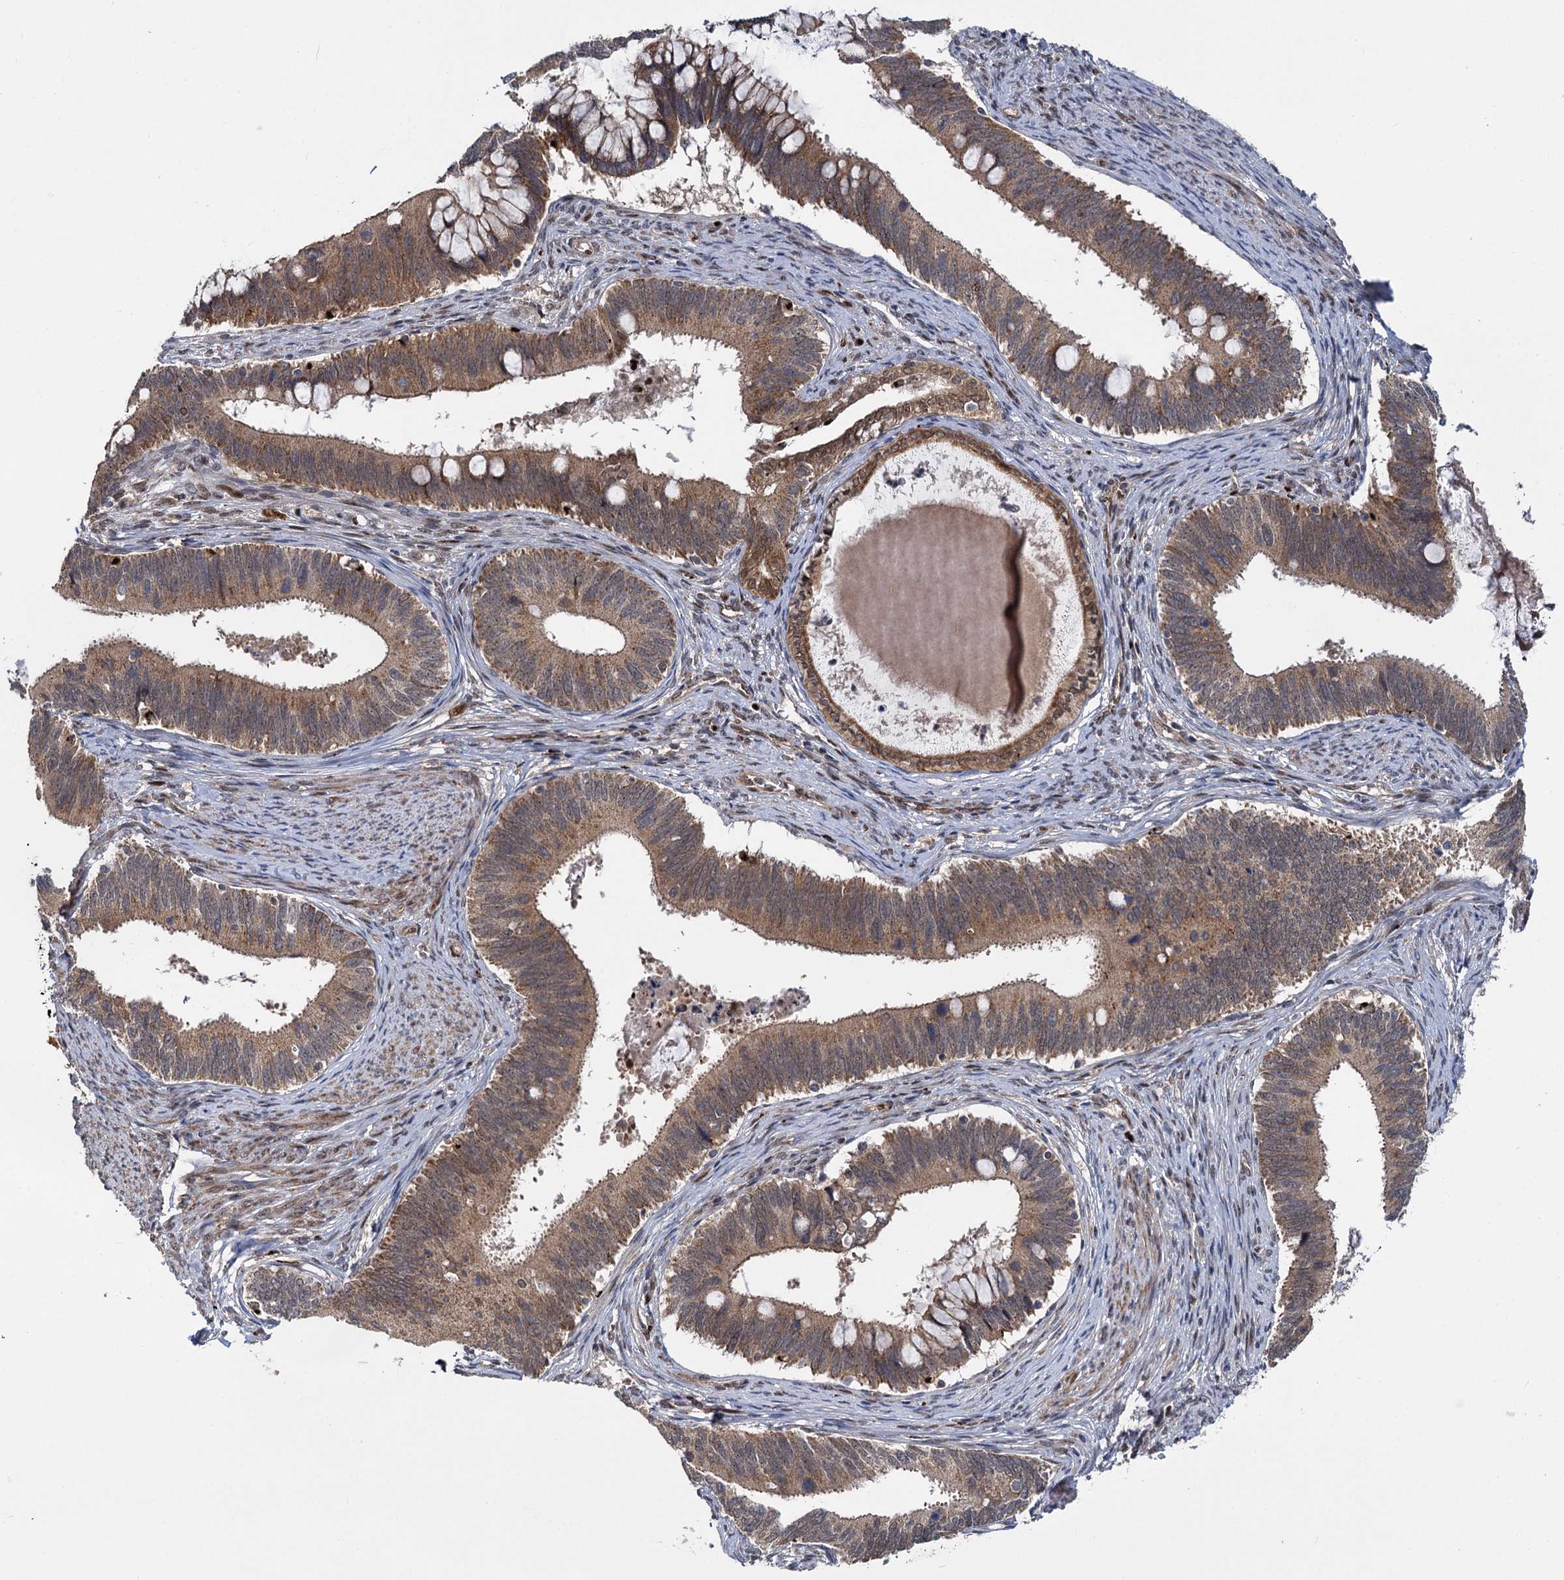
{"staining": {"intensity": "moderate", "quantity": ">75%", "location": "cytoplasmic/membranous,nuclear"}, "tissue": "cervical cancer", "cell_type": "Tumor cells", "image_type": "cancer", "snomed": [{"axis": "morphology", "description": "Adenocarcinoma, NOS"}, {"axis": "topography", "description": "Cervix"}], "caption": "Immunohistochemical staining of cervical cancer (adenocarcinoma) reveals medium levels of moderate cytoplasmic/membranous and nuclear protein staining in about >75% of tumor cells. (IHC, brightfield microscopy, high magnification).", "gene": "GAL3ST4", "patient": {"sex": "female", "age": 42}}